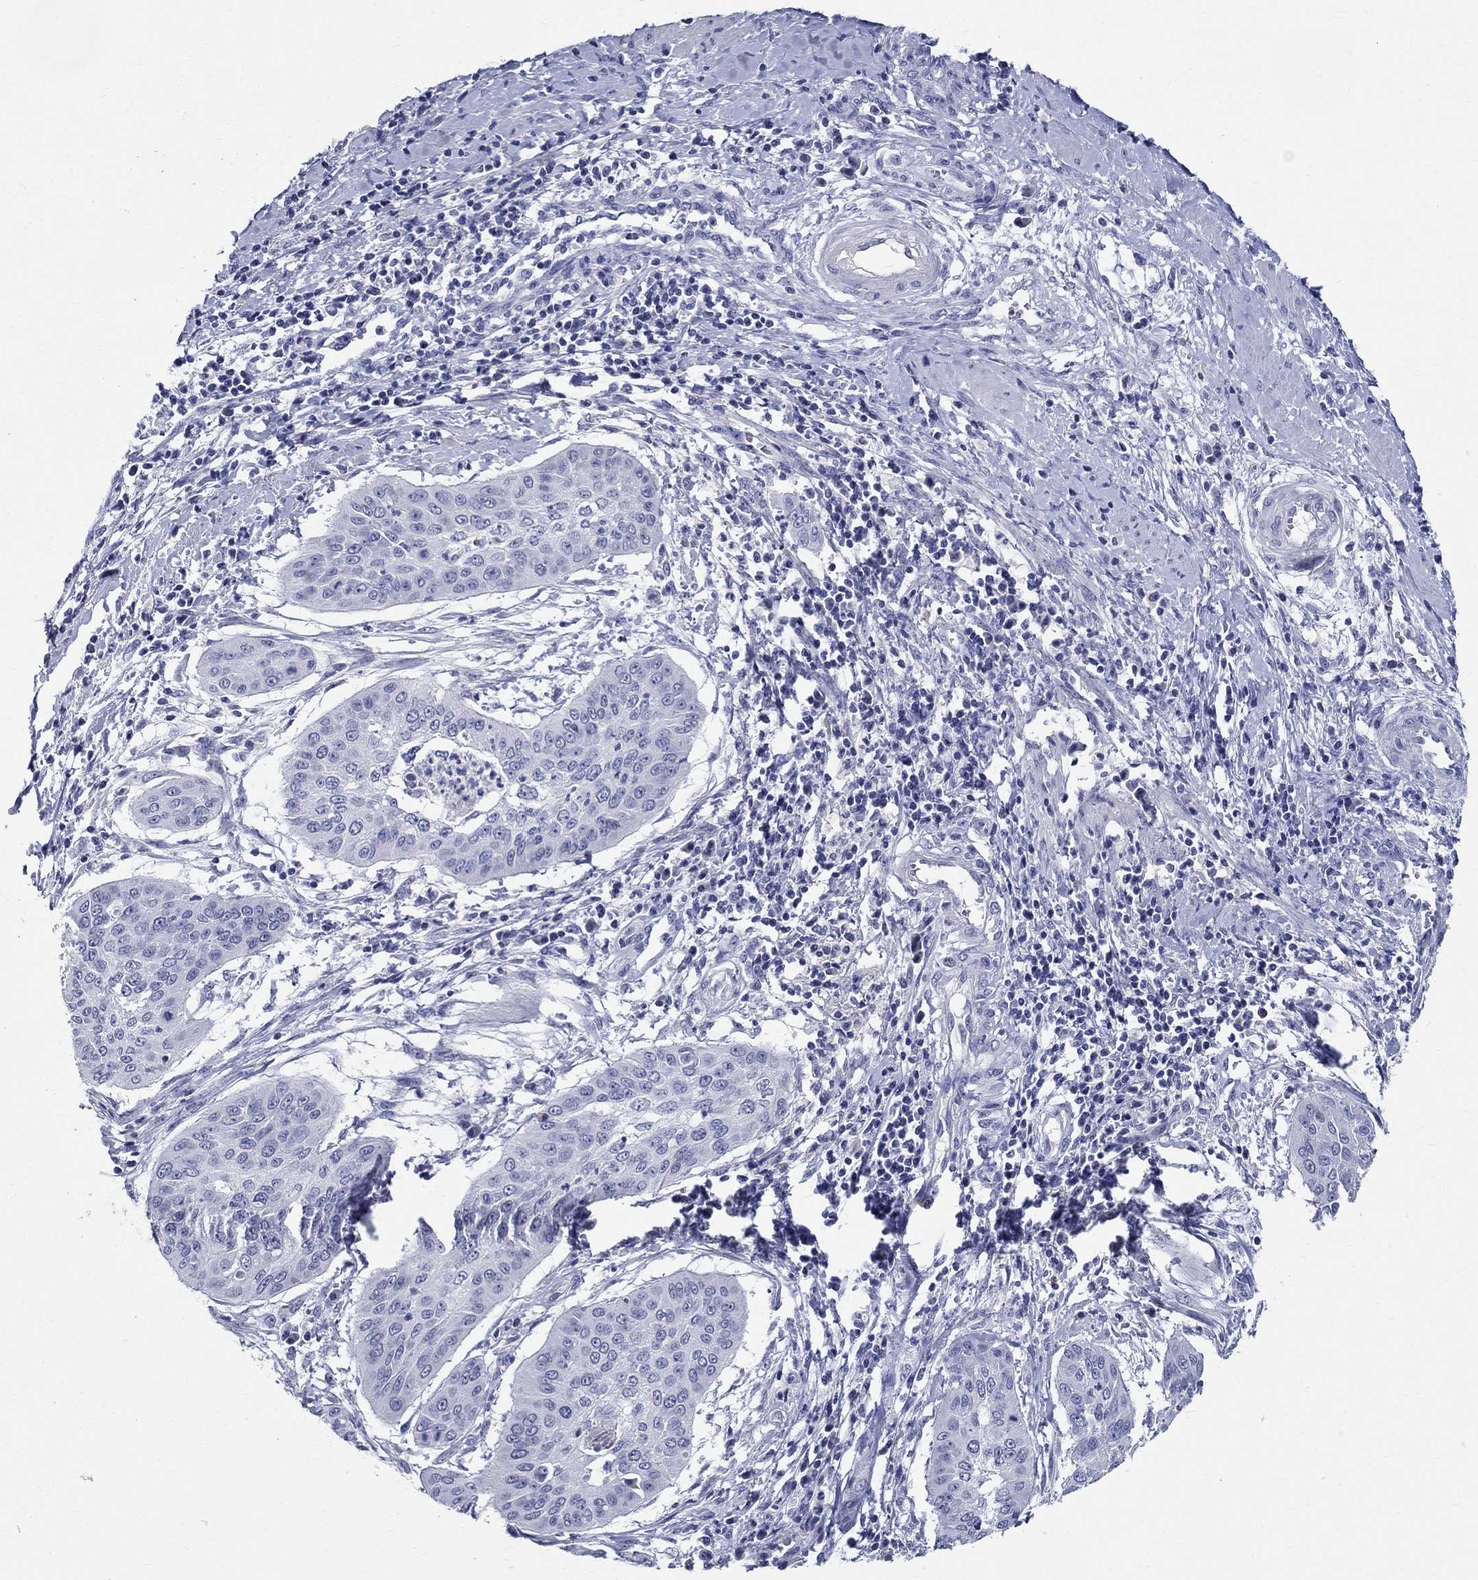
{"staining": {"intensity": "negative", "quantity": "none", "location": "none"}, "tissue": "cervical cancer", "cell_type": "Tumor cells", "image_type": "cancer", "snomed": [{"axis": "morphology", "description": "Squamous cell carcinoma, NOS"}, {"axis": "topography", "description": "Cervix"}], "caption": "Protein analysis of cervical cancer (squamous cell carcinoma) displays no significant staining in tumor cells.", "gene": "CETN1", "patient": {"sex": "female", "age": 39}}